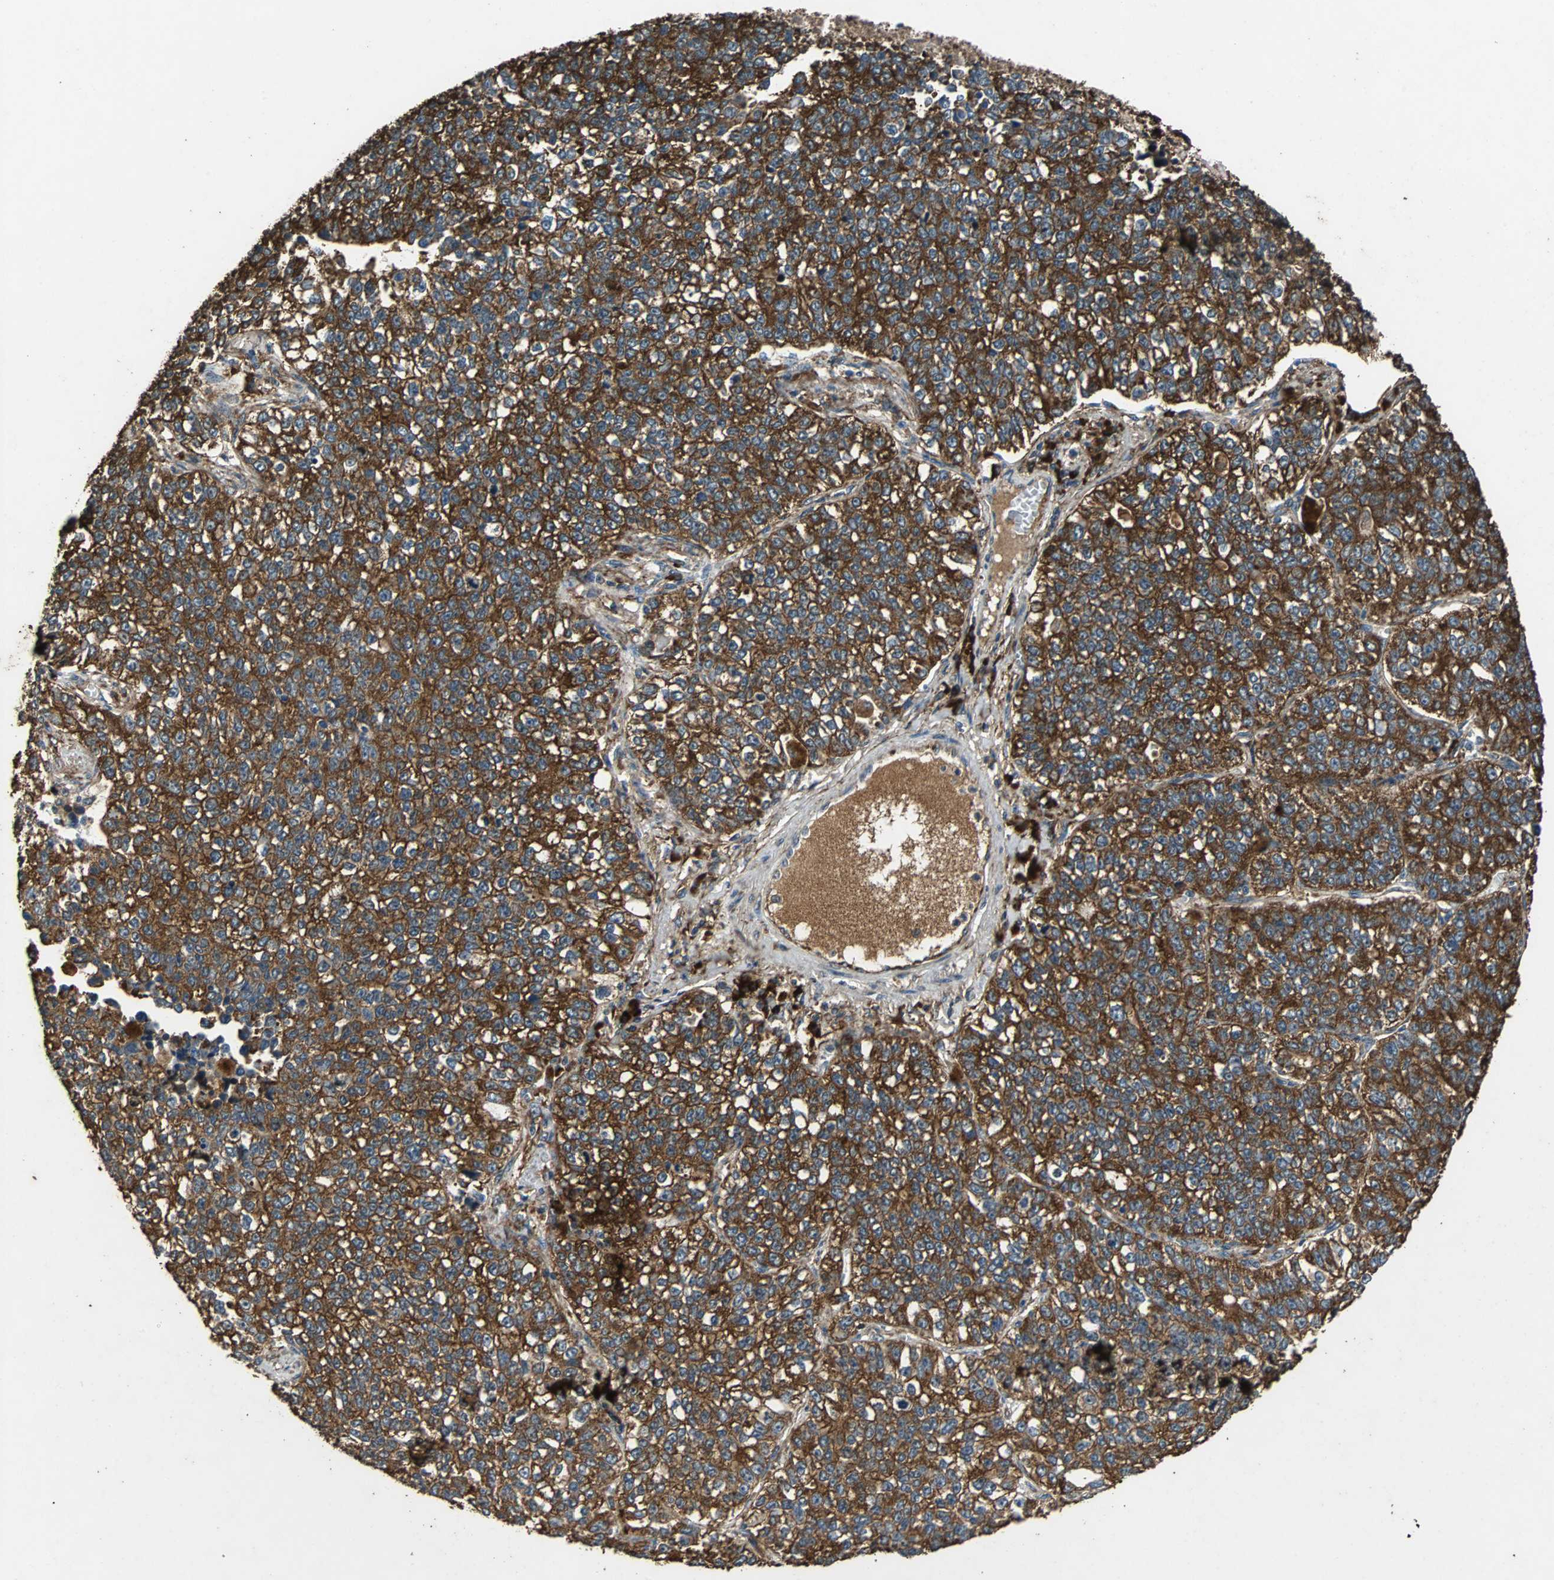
{"staining": {"intensity": "strong", "quantity": ">75%", "location": "cytoplasmic/membranous"}, "tissue": "lung cancer", "cell_type": "Tumor cells", "image_type": "cancer", "snomed": [{"axis": "morphology", "description": "Adenocarcinoma, NOS"}, {"axis": "topography", "description": "Lung"}], "caption": "Adenocarcinoma (lung) tissue shows strong cytoplasmic/membranous expression in approximately >75% of tumor cells, visualized by immunohistochemistry. Ihc stains the protein of interest in brown and the nuclei are stained blue.", "gene": "NAA10", "patient": {"sex": "male", "age": 49}}